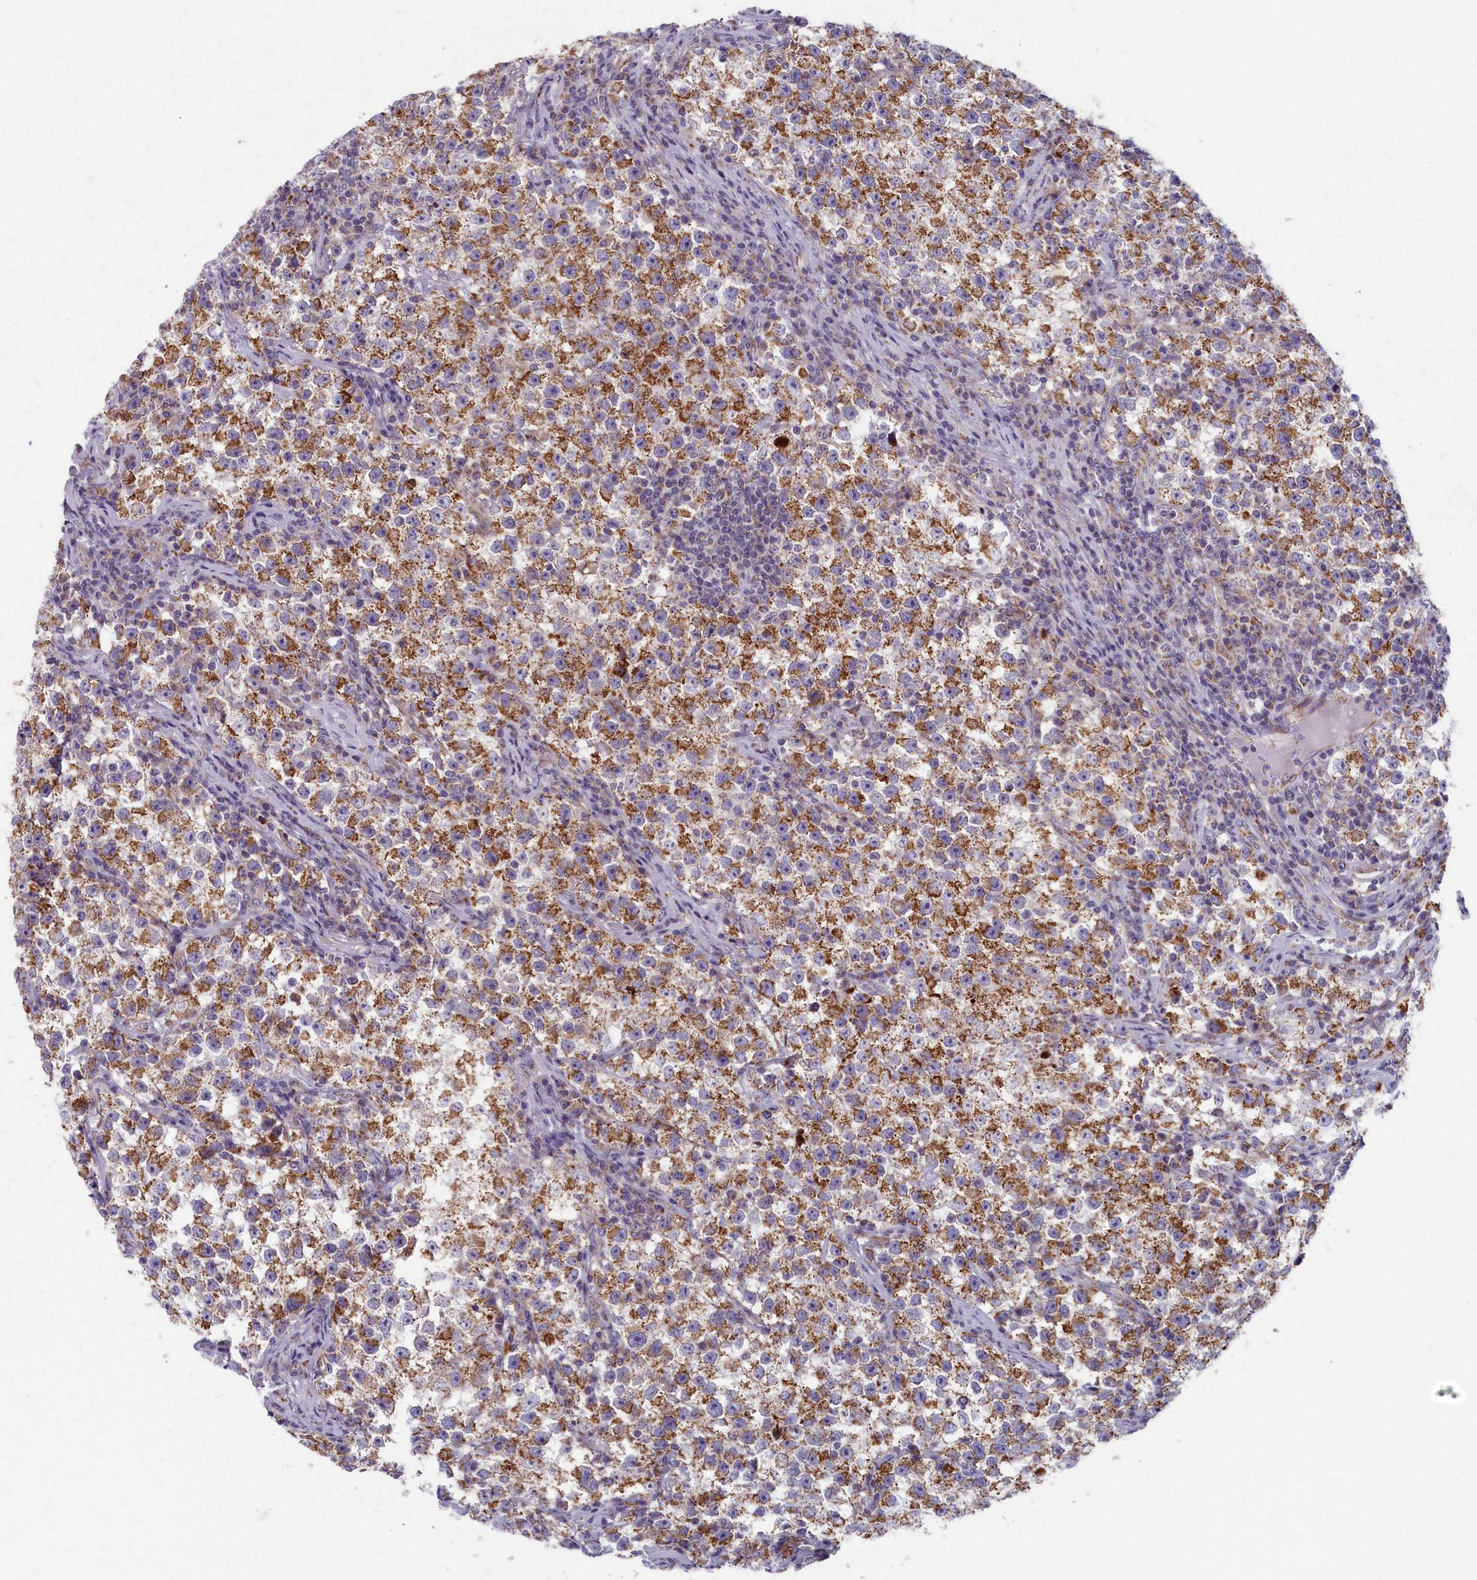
{"staining": {"intensity": "moderate", "quantity": ">75%", "location": "cytoplasmic/membranous"}, "tissue": "testis cancer", "cell_type": "Tumor cells", "image_type": "cancer", "snomed": [{"axis": "morphology", "description": "Seminoma, NOS"}, {"axis": "topography", "description": "Testis"}], "caption": "Brown immunohistochemical staining in human testis cancer (seminoma) shows moderate cytoplasmic/membranous positivity in approximately >75% of tumor cells.", "gene": "MRPS25", "patient": {"sex": "male", "age": 22}}